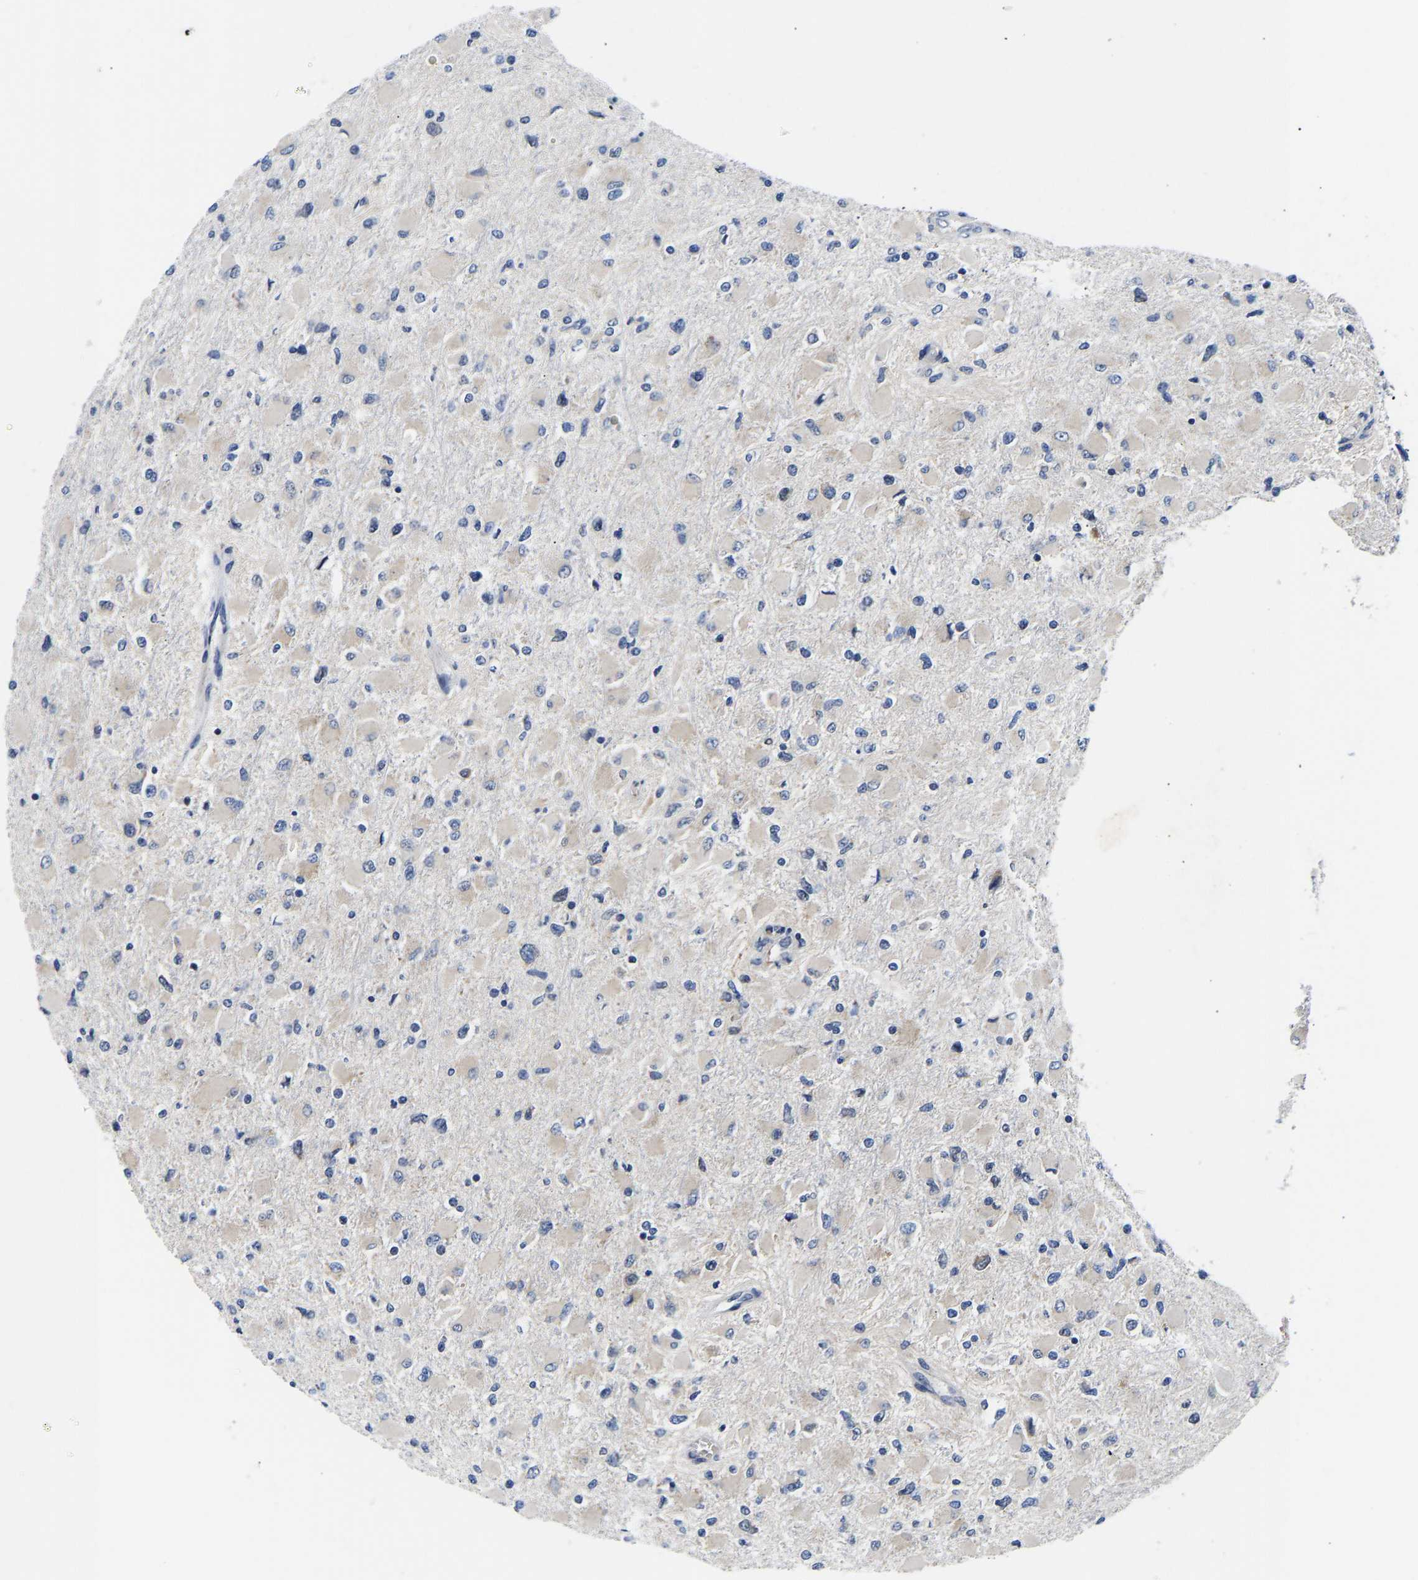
{"staining": {"intensity": "negative", "quantity": "none", "location": "none"}, "tissue": "glioma", "cell_type": "Tumor cells", "image_type": "cancer", "snomed": [{"axis": "morphology", "description": "Glioma, malignant, High grade"}, {"axis": "topography", "description": "Cerebral cortex"}], "caption": "DAB (3,3'-diaminobenzidine) immunohistochemical staining of malignant glioma (high-grade) demonstrates no significant expression in tumor cells.", "gene": "RINT1", "patient": {"sex": "female", "age": 36}}